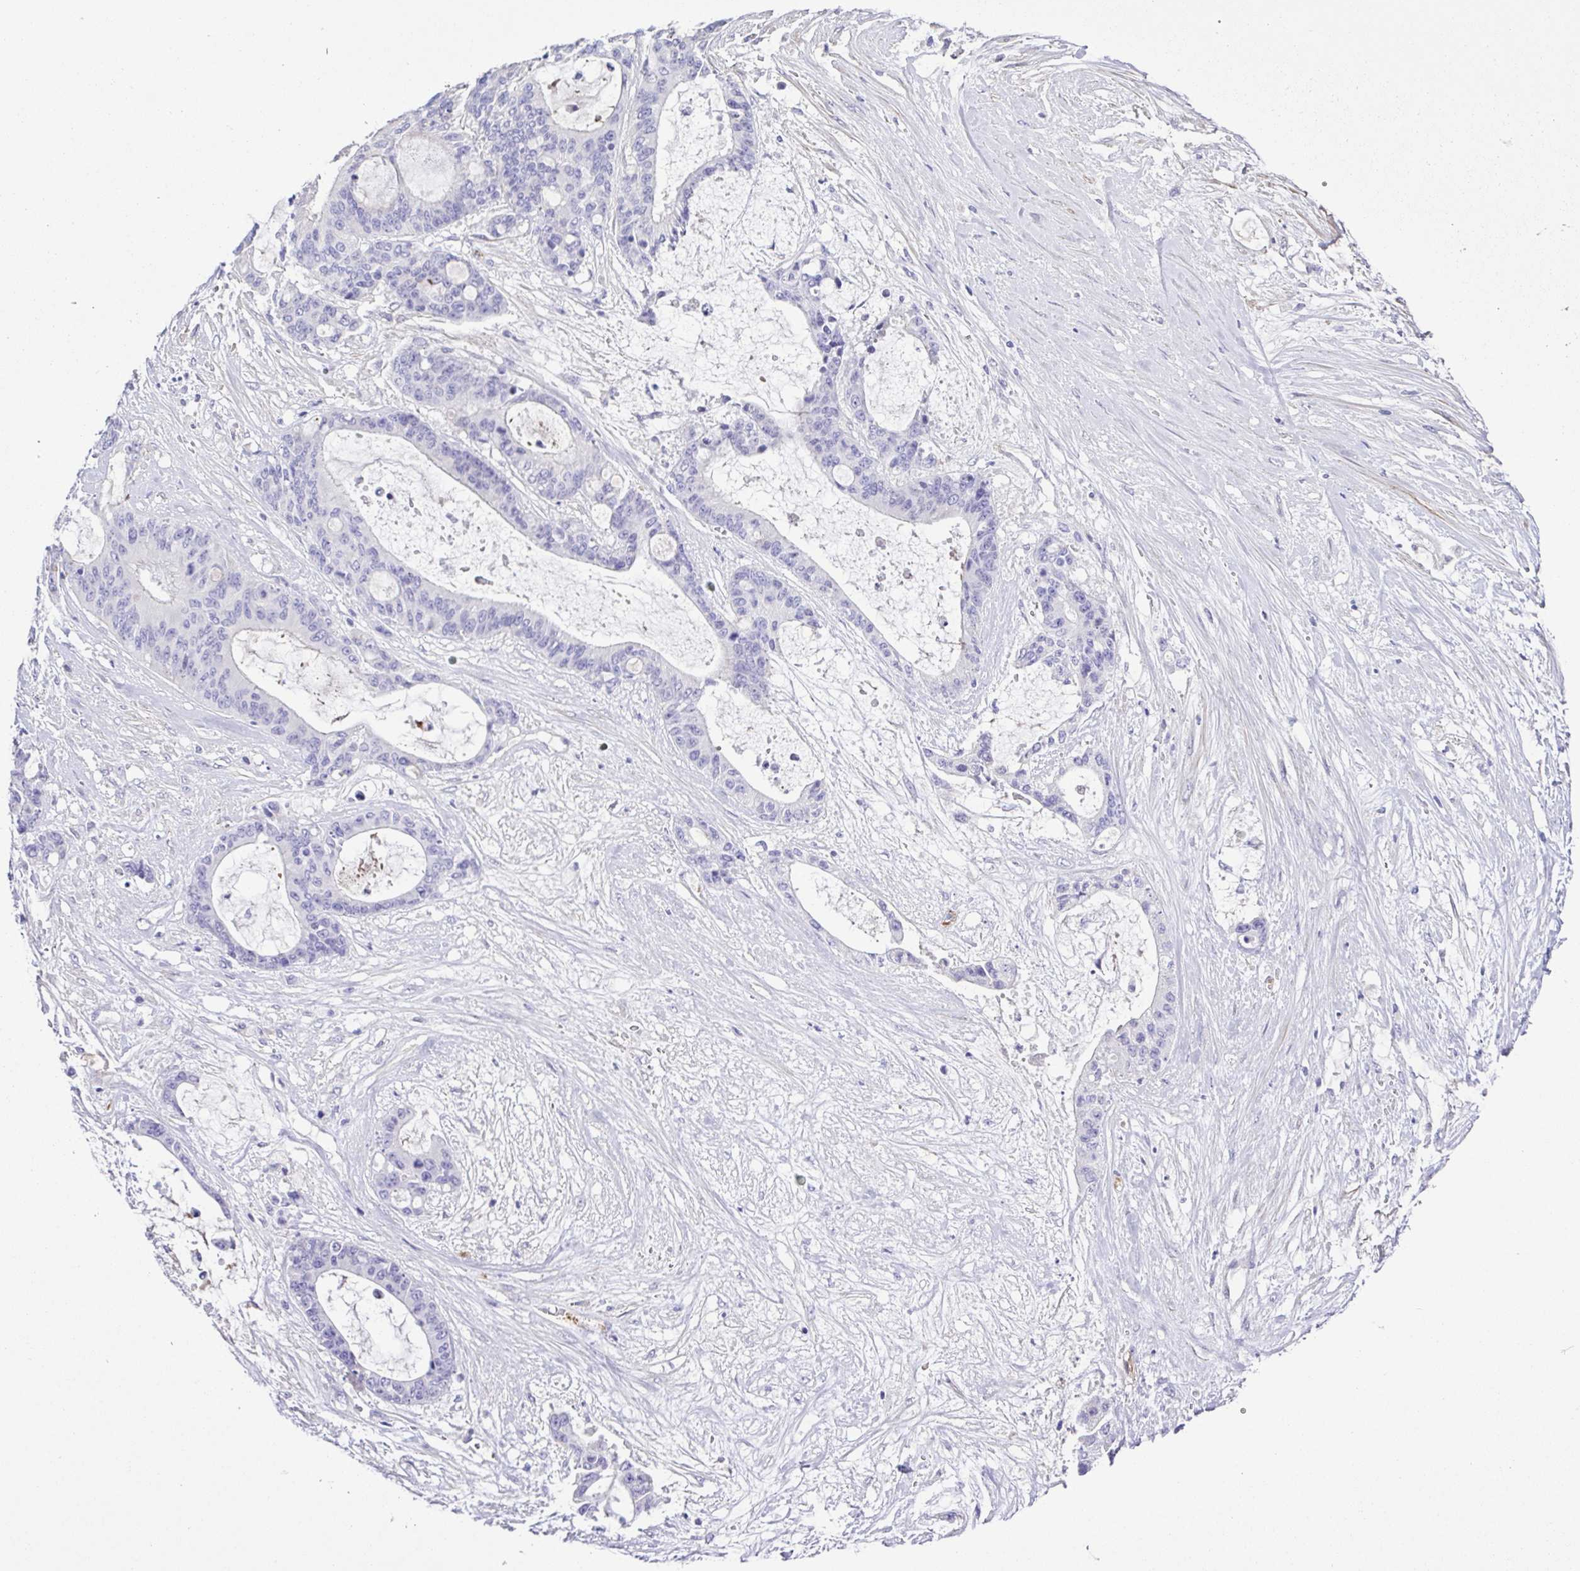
{"staining": {"intensity": "negative", "quantity": "none", "location": "none"}, "tissue": "liver cancer", "cell_type": "Tumor cells", "image_type": "cancer", "snomed": [{"axis": "morphology", "description": "Normal tissue, NOS"}, {"axis": "morphology", "description": "Cholangiocarcinoma"}, {"axis": "topography", "description": "Liver"}, {"axis": "topography", "description": "Peripheral nerve tissue"}], "caption": "The photomicrograph reveals no staining of tumor cells in liver cholangiocarcinoma. (DAB (3,3'-diaminobenzidine) IHC with hematoxylin counter stain).", "gene": "GABBR2", "patient": {"sex": "female", "age": 73}}